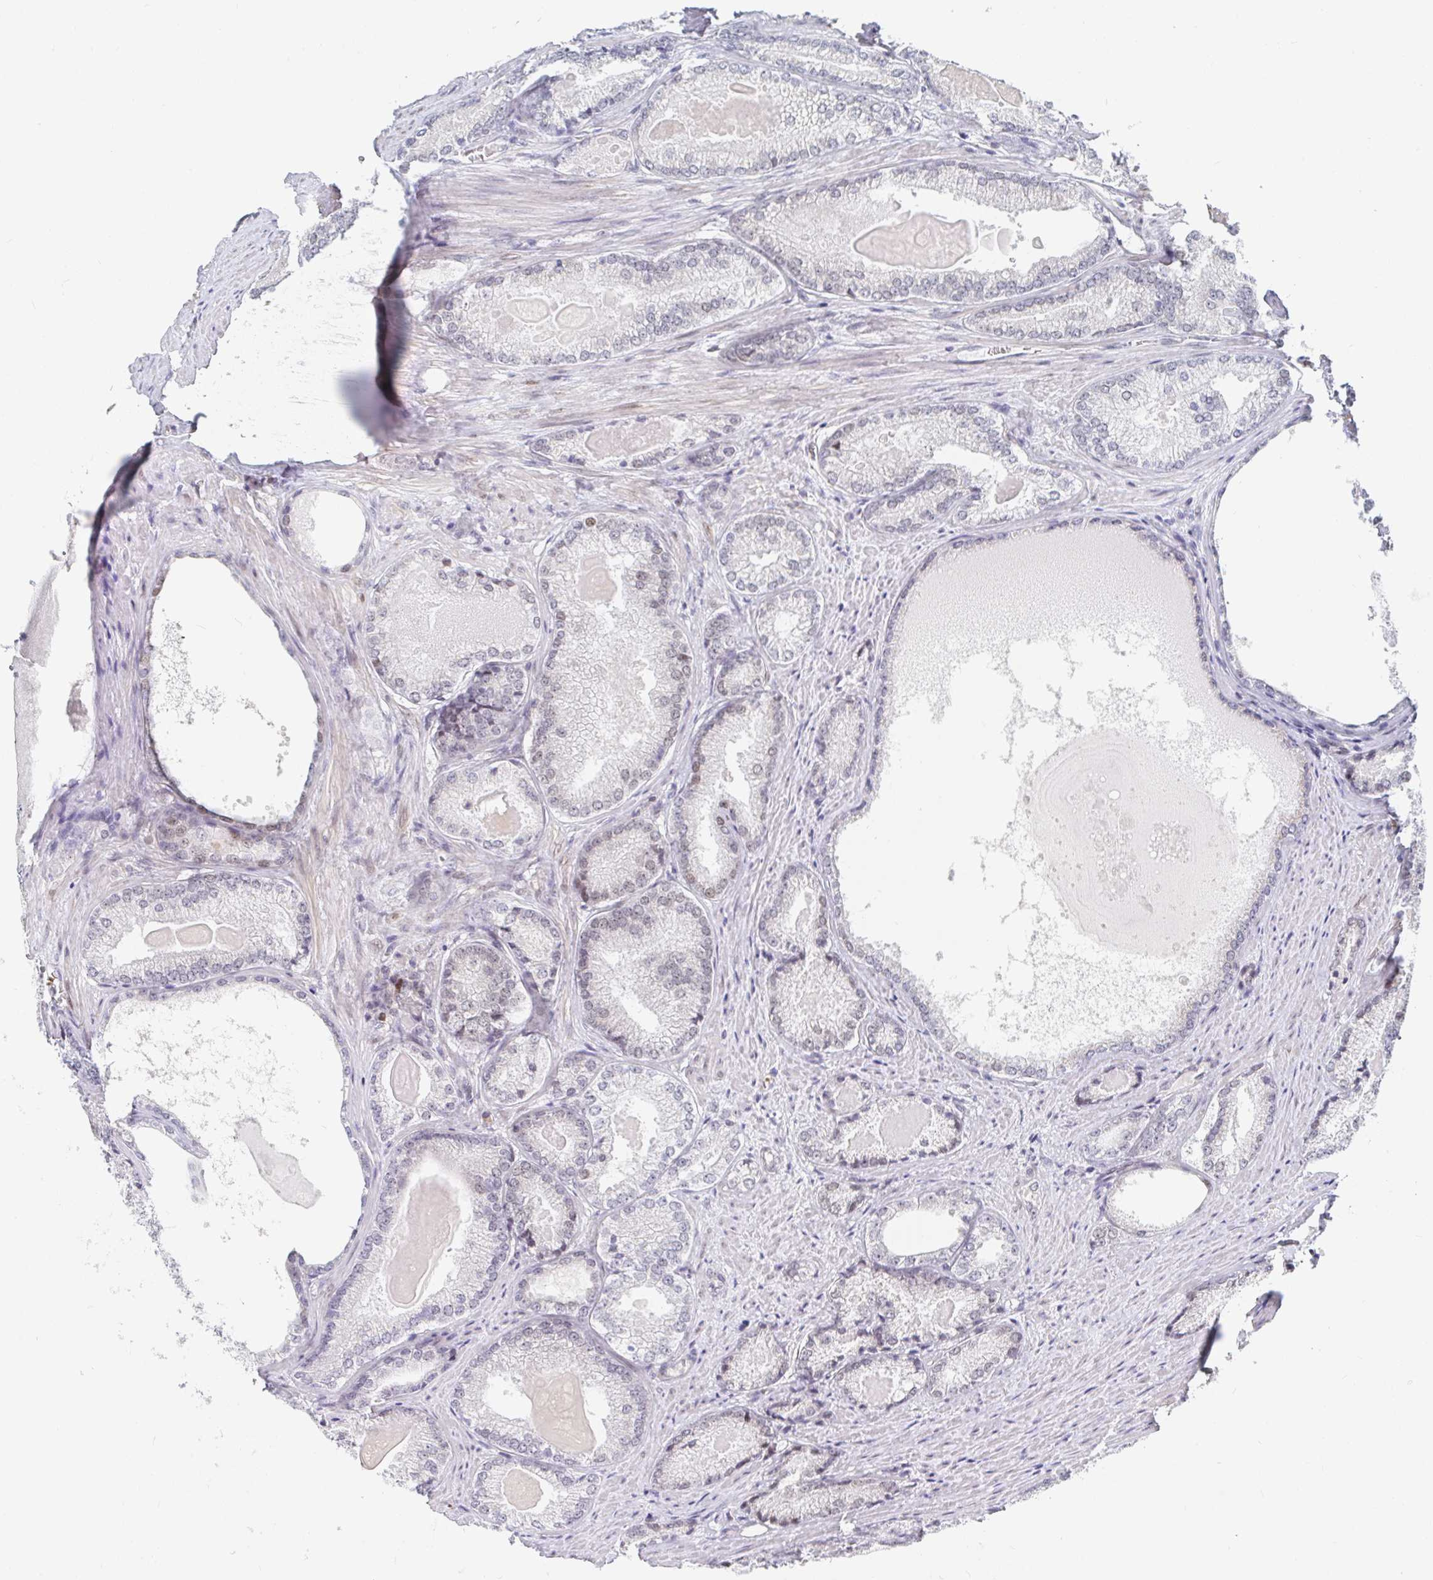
{"staining": {"intensity": "weak", "quantity": "<25%", "location": "nuclear"}, "tissue": "prostate cancer", "cell_type": "Tumor cells", "image_type": "cancer", "snomed": [{"axis": "morphology", "description": "Adenocarcinoma, NOS"}, {"axis": "morphology", "description": "Adenocarcinoma, Low grade"}, {"axis": "topography", "description": "Prostate"}], "caption": "High magnification brightfield microscopy of prostate adenocarcinoma stained with DAB (brown) and counterstained with hematoxylin (blue): tumor cells show no significant expression.", "gene": "CHD2", "patient": {"sex": "male", "age": 68}}